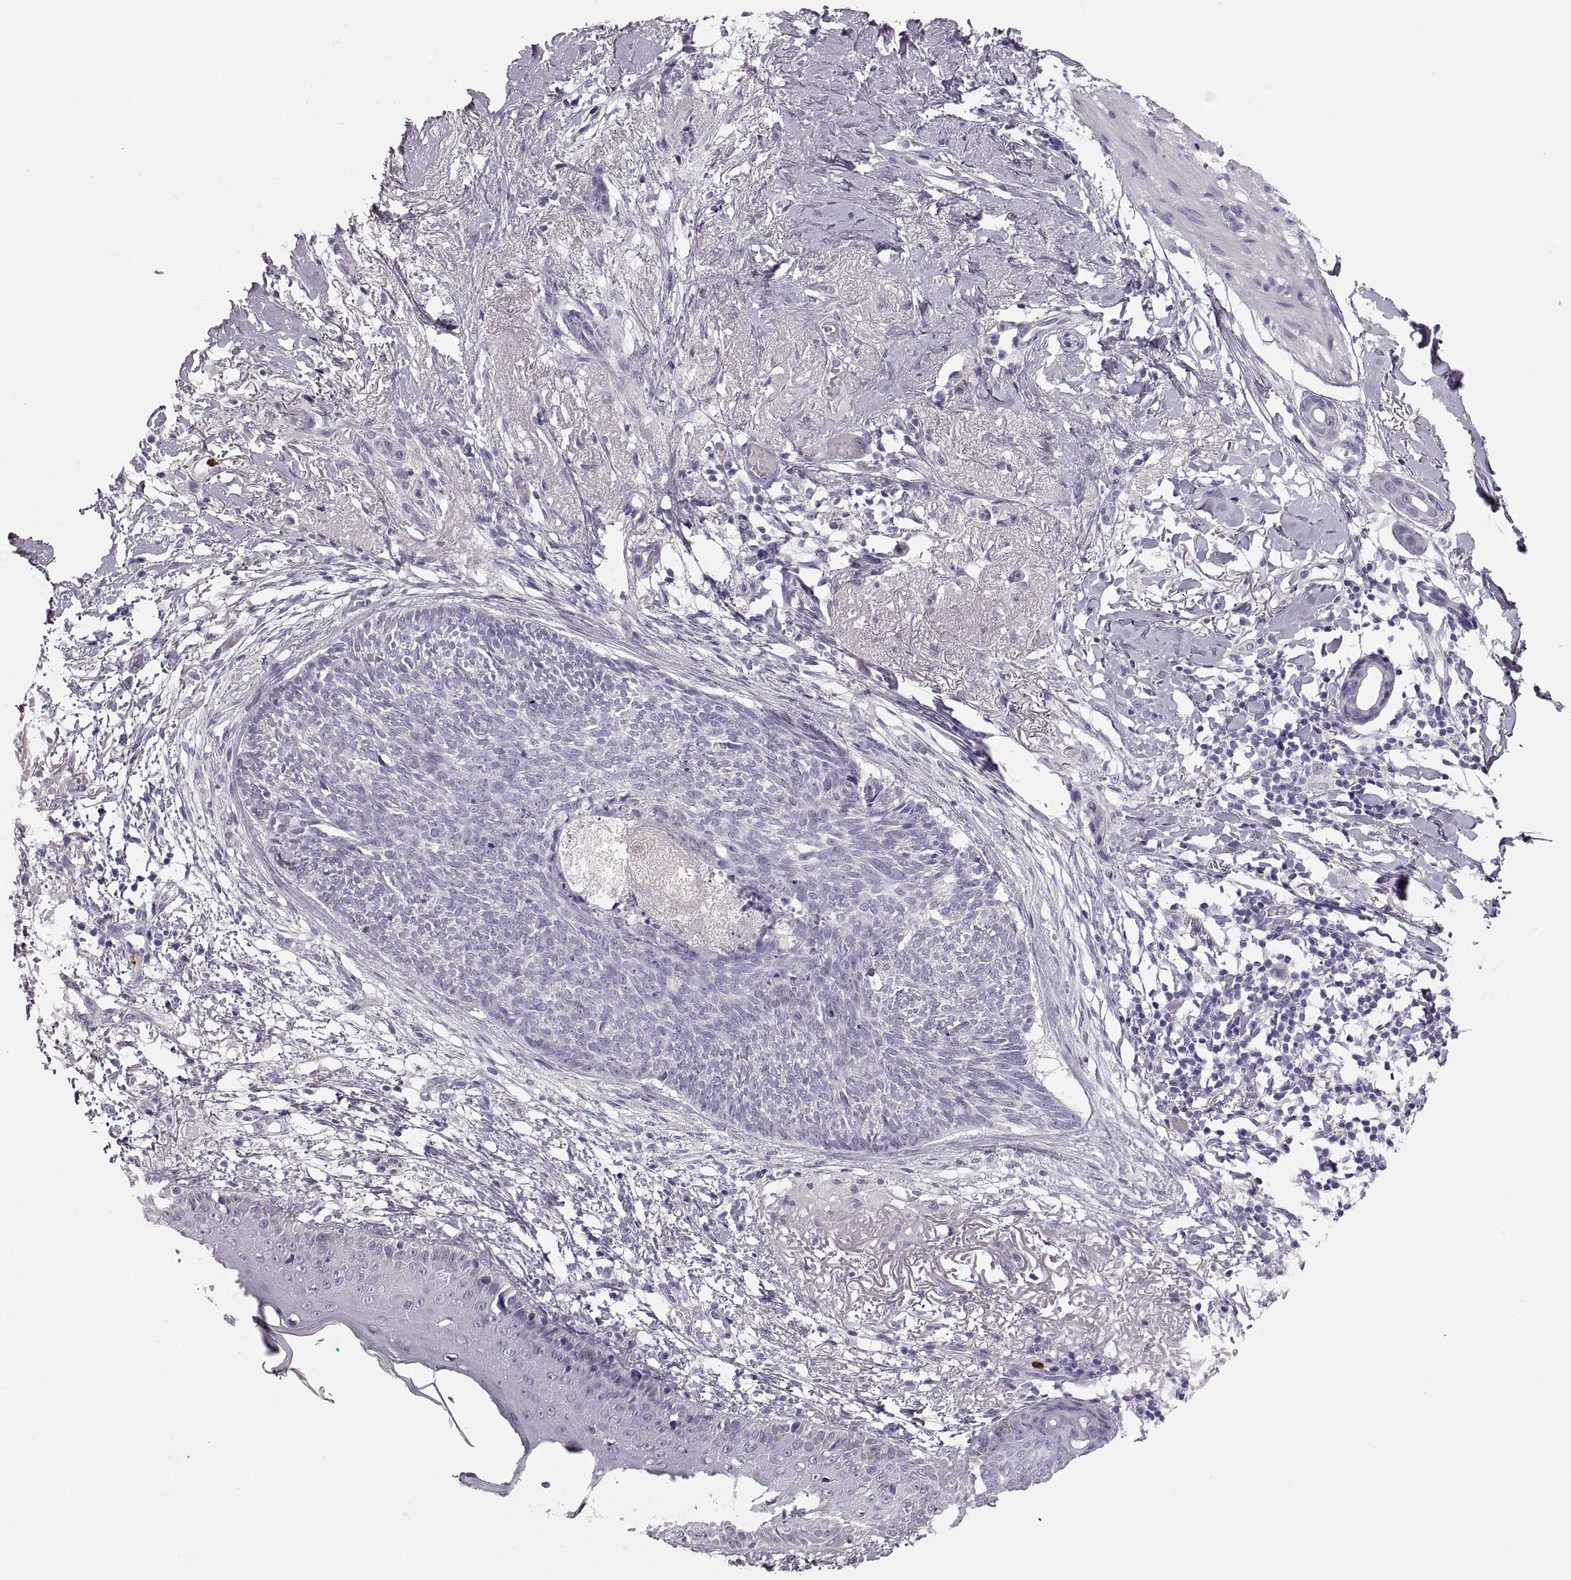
{"staining": {"intensity": "negative", "quantity": "none", "location": "none"}, "tissue": "skin cancer", "cell_type": "Tumor cells", "image_type": "cancer", "snomed": [{"axis": "morphology", "description": "Normal tissue, NOS"}, {"axis": "morphology", "description": "Basal cell carcinoma"}, {"axis": "topography", "description": "Skin"}], "caption": "Basal cell carcinoma (skin) stained for a protein using immunohistochemistry demonstrates no positivity tumor cells.", "gene": "MILR1", "patient": {"sex": "male", "age": 84}}